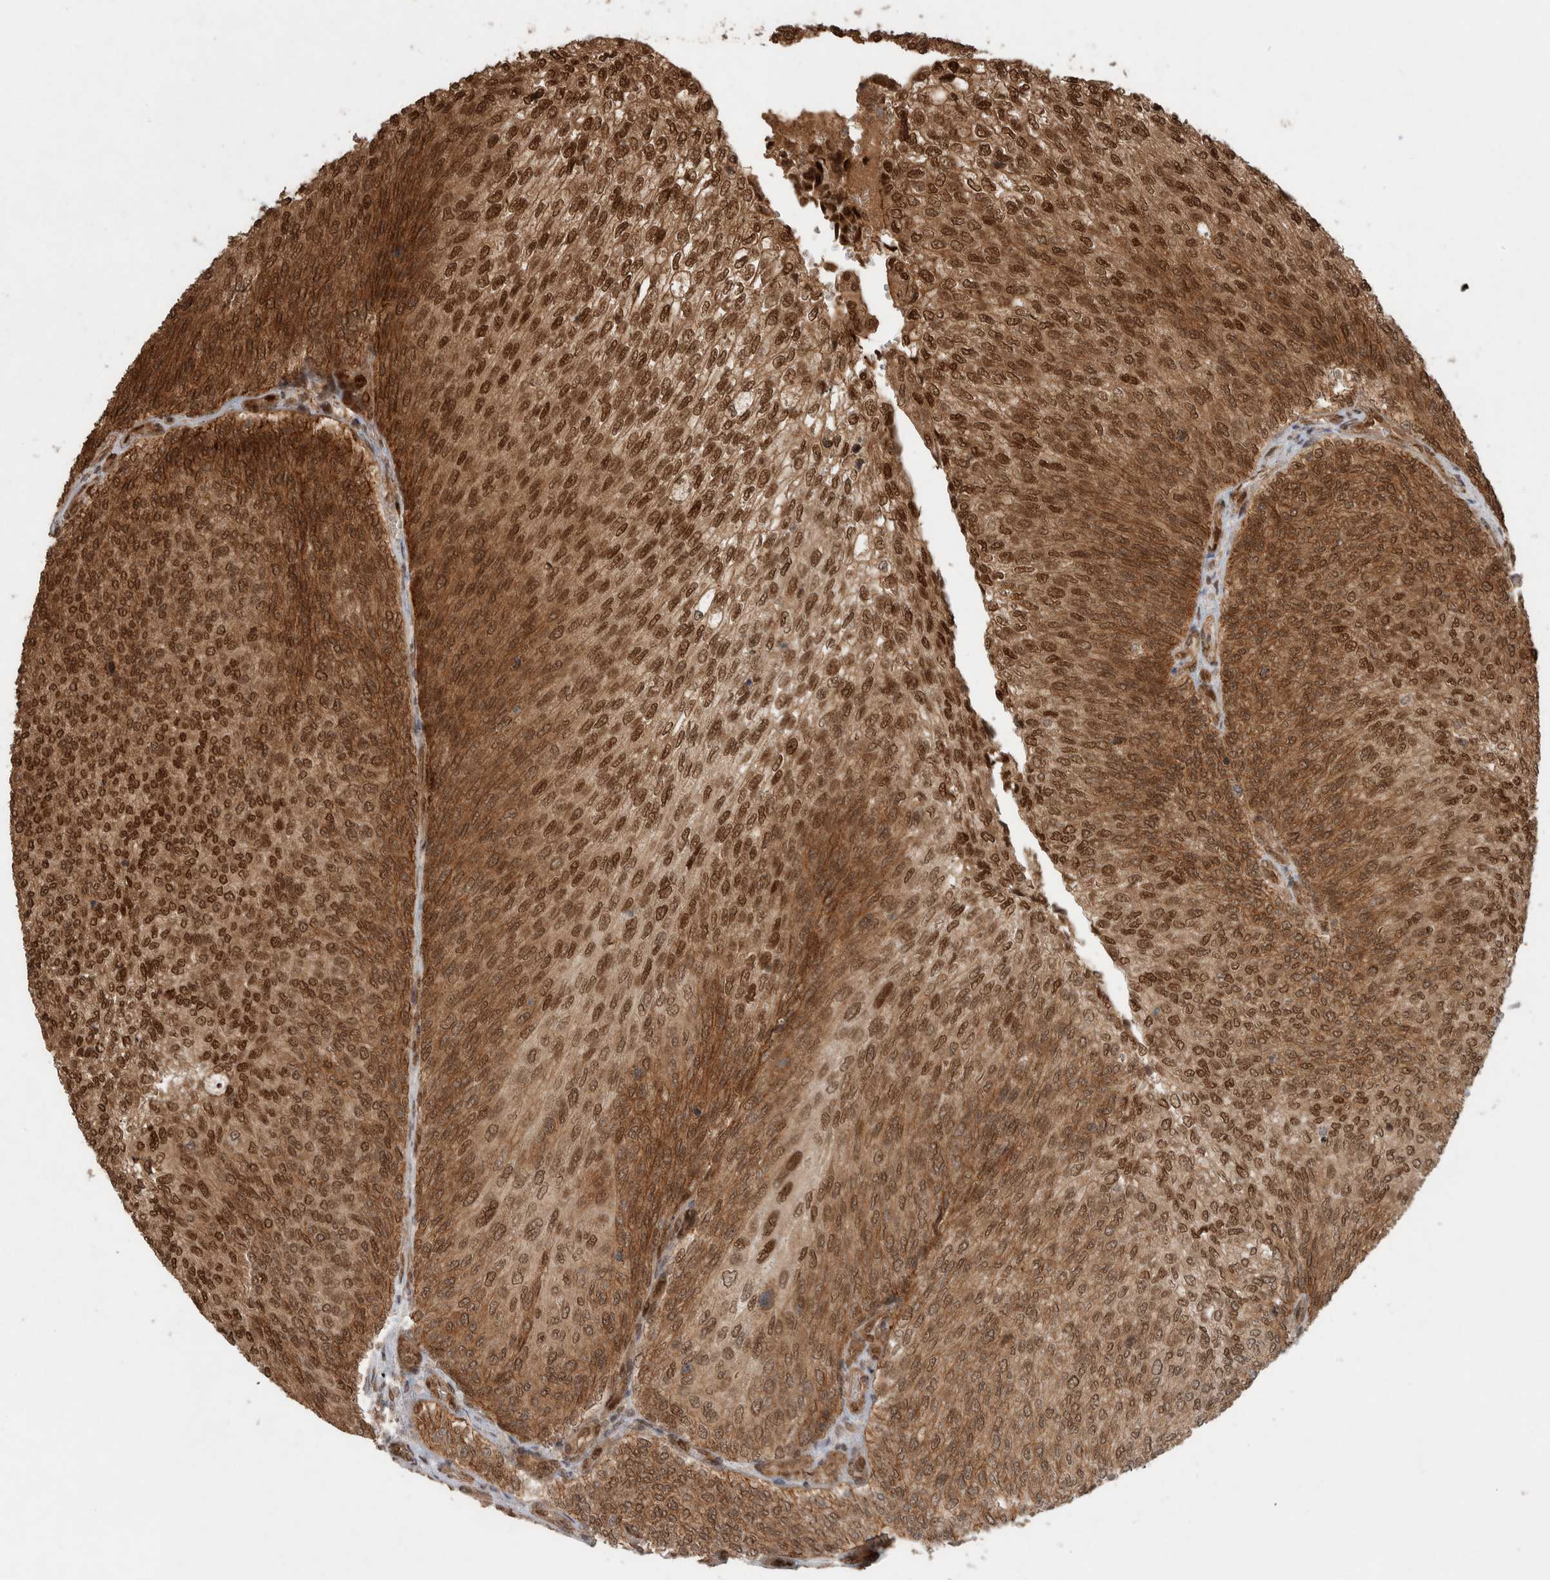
{"staining": {"intensity": "strong", "quantity": ">75%", "location": "cytoplasmic/membranous,nuclear"}, "tissue": "urothelial cancer", "cell_type": "Tumor cells", "image_type": "cancer", "snomed": [{"axis": "morphology", "description": "Urothelial carcinoma, Low grade"}, {"axis": "topography", "description": "Urinary bladder"}], "caption": "Immunohistochemical staining of human urothelial cancer displays high levels of strong cytoplasmic/membranous and nuclear protein staining in about >75% of tumor cells.", "gene": "CNTROB", "patient": {"sex": "female", "age": 79}}